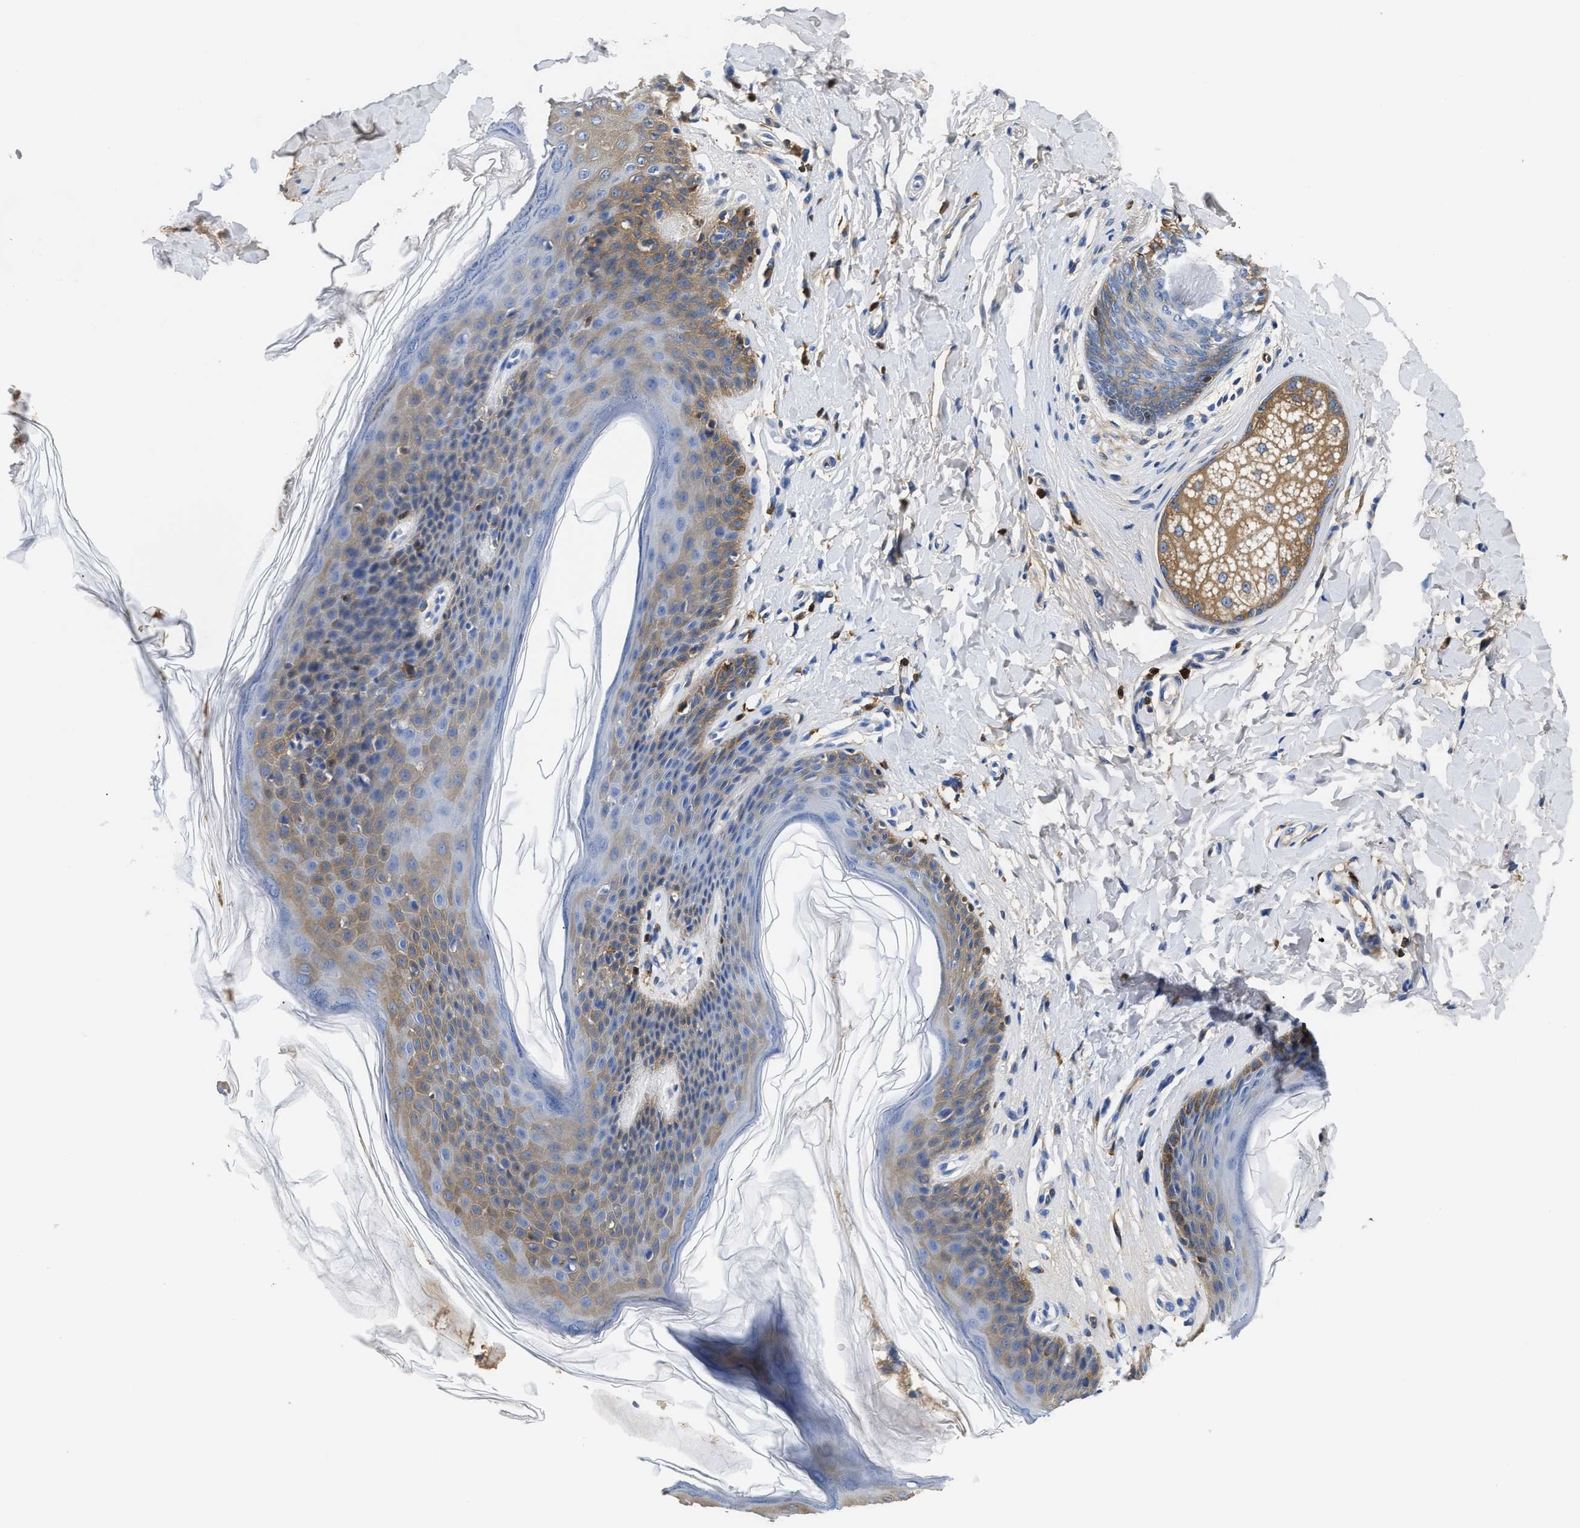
{"staining": {"intensity": "moderate", "quantity": "25%-75%", "location": "cytoplasmic/membranous"}, "tissue": "skin", "cell_type": "Epidermal cells", "image_type": "normal", "snomed": [{"axis": "morphology", "description": "Normal tissue, NOS"}, {"axis": "topography", "description": "Vulva"}], "caption": "Immunohistochemistry of normal skin exhibits medium levels of moderate cytoplasmic/membranous staining in about 25%-75% of epidermal cells. The staining is performed using DAB (3,3'-diaminobenzidine) brown chromogen to label protein expression. The nuclei are counter-stained blue using hematoxylin.", "gene": "GC", "patient": {"sex": "female", "age": 66}}